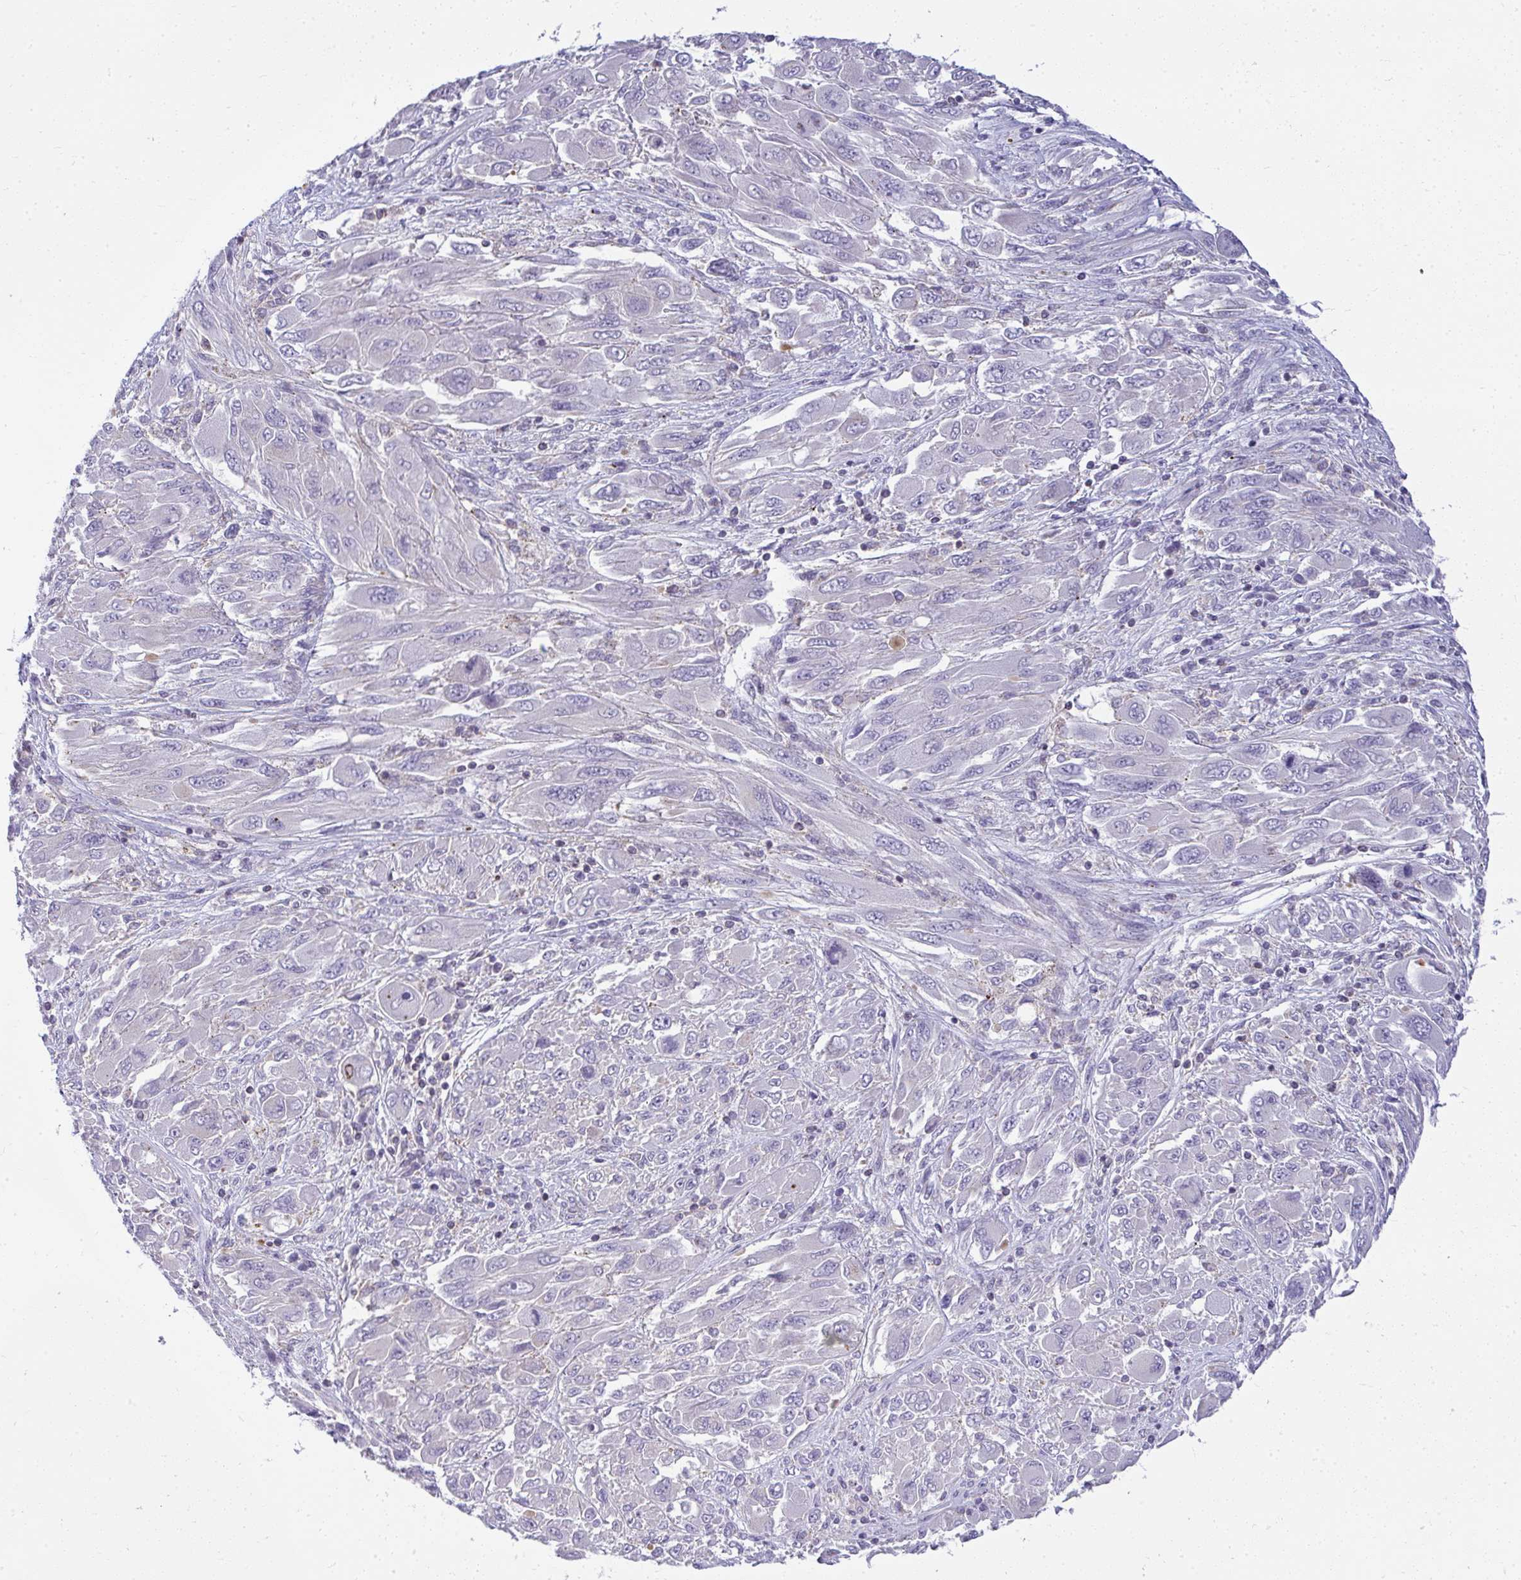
{"staining": {"intensity": "negative", "quantity": "none", "location": "none"}, "tissue": "melanoma", "cell_type": "Tumor cells", "image_type": "cancer", "snomed": [{"axis": "morphology", "description": "Malignant melanoma, NOS"}, {"axis": "topography", "description": "Skin"}], "caption": "IHC photomicrograph of human malignant melanoma stained for a protein (brown), which displays no staining in tumor cells. Brightfield microscopy of immunohistochemistry stained with DAB (brown) and hematoxylin (blue), captured at high magnification.", "gene": "VPS4B", "patient": {"sex": "female", "age": 91}}